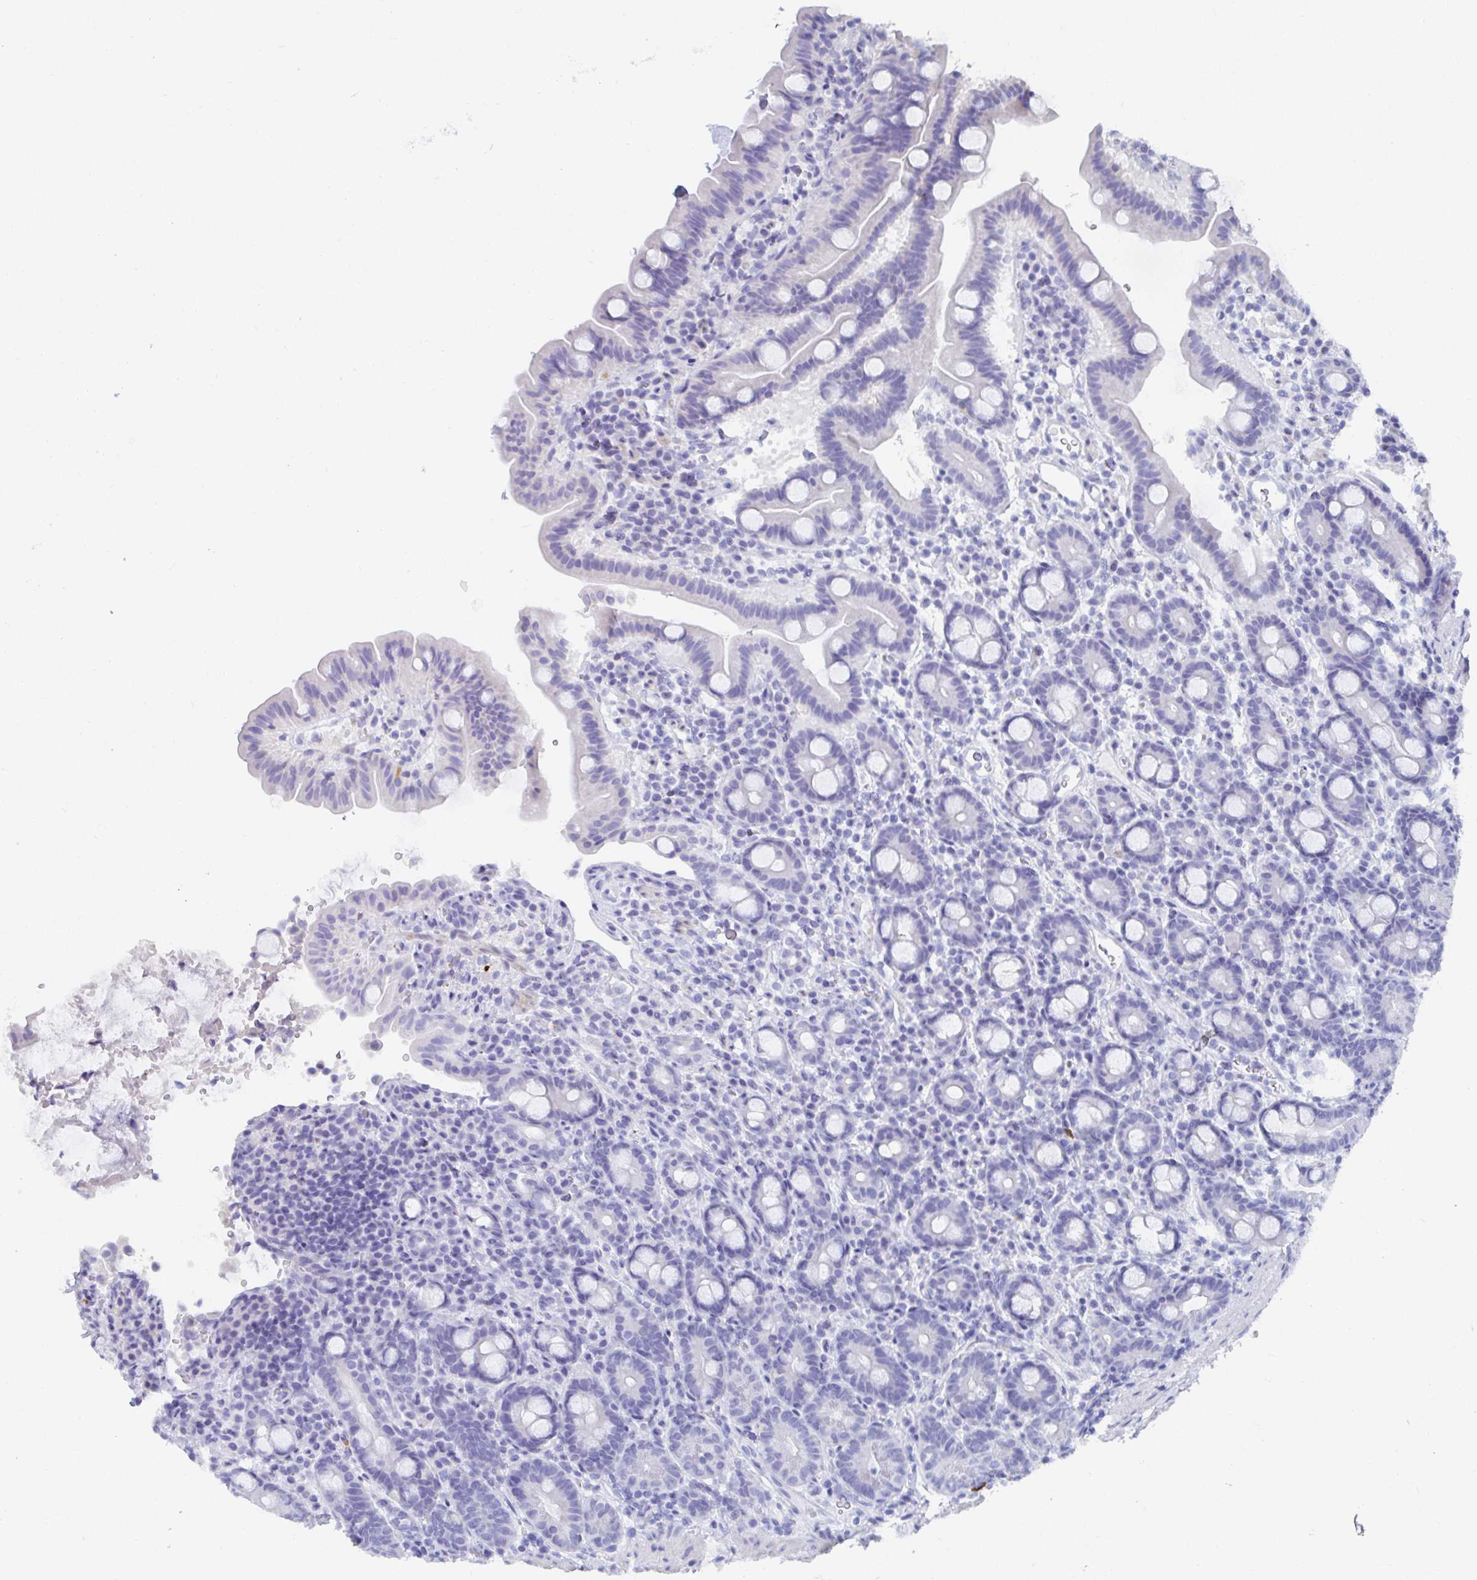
{"staining": {"intensity": "negative", "quantity": "none", "location": "none"}, "tissue": "small intestine", "cell_type": "Glandular cells", "image_type": "normal", "snomed": [{"axis": "morphology", "description": "Normal tissue, NOS"}, {"axis": "topography", "description": "Small intestine"}], "caption": "IHC histopathology image of unremarkable small intestine: human small intestine stained with DAB (3,3'-diaminobenzidine) reveals no significant protein staining in glandular cells.", "gene": "GRIA1", "patient": {"sex": "male", "age": 26}}